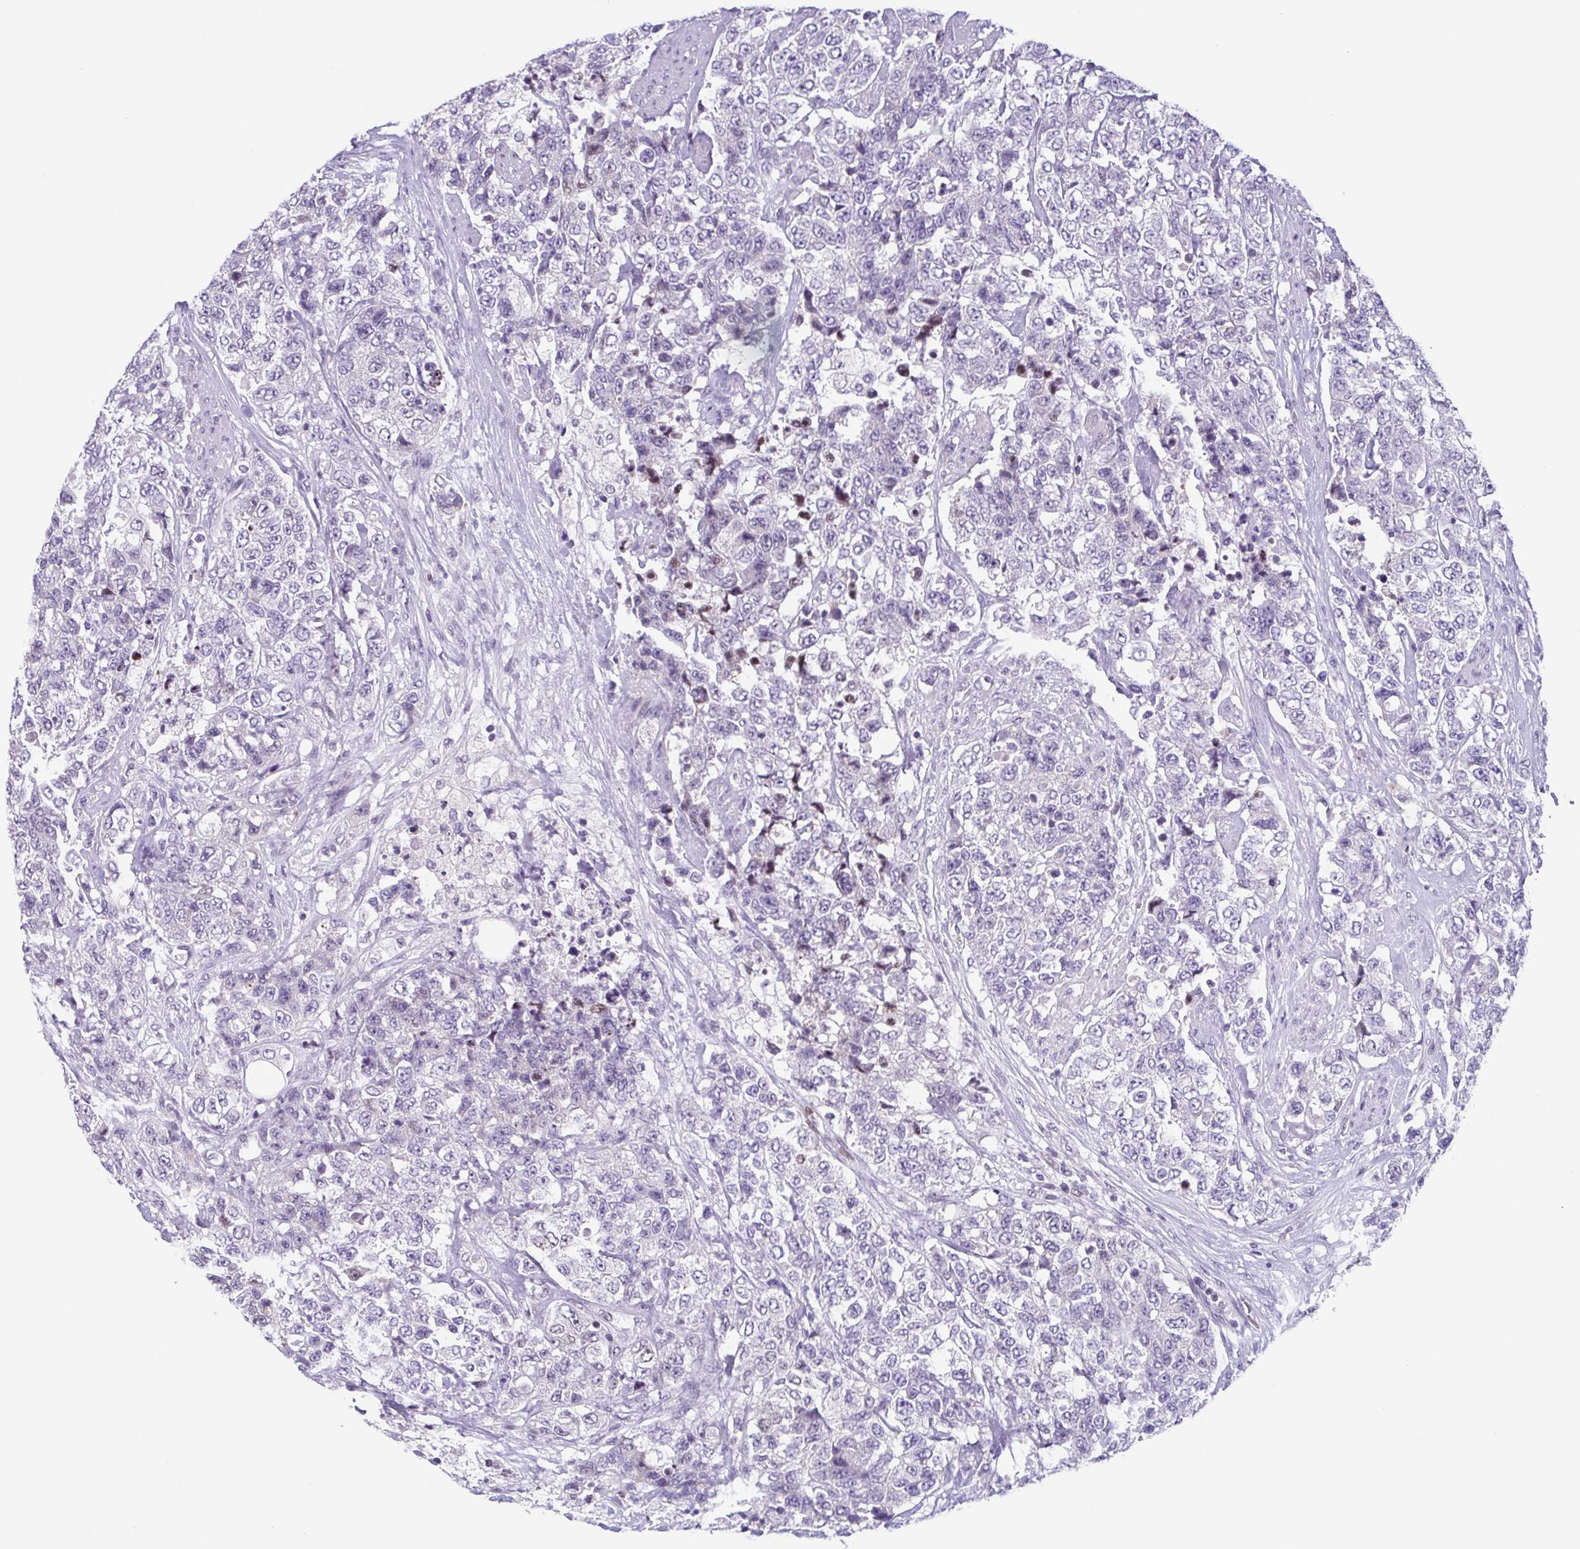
{"staining": {"intensity": "negative", "quantity": "none", "location": "none"}, "tissue": "urothelial cancer", "cell_type": "Tumor cells", "image_type": "cancer", "snomed": [{"axis": "morphology", "description": "Urothelial carcinoma, High grade"}, {"axis": "topography", "description": "Urinary bladder"}], "caption": "An IHC image of urothelial cancer is shown. There is no staining in tumor cells of urothelial cancer.", "gene": "IRF1", "patient": {"sex": "female", "age": 78}}